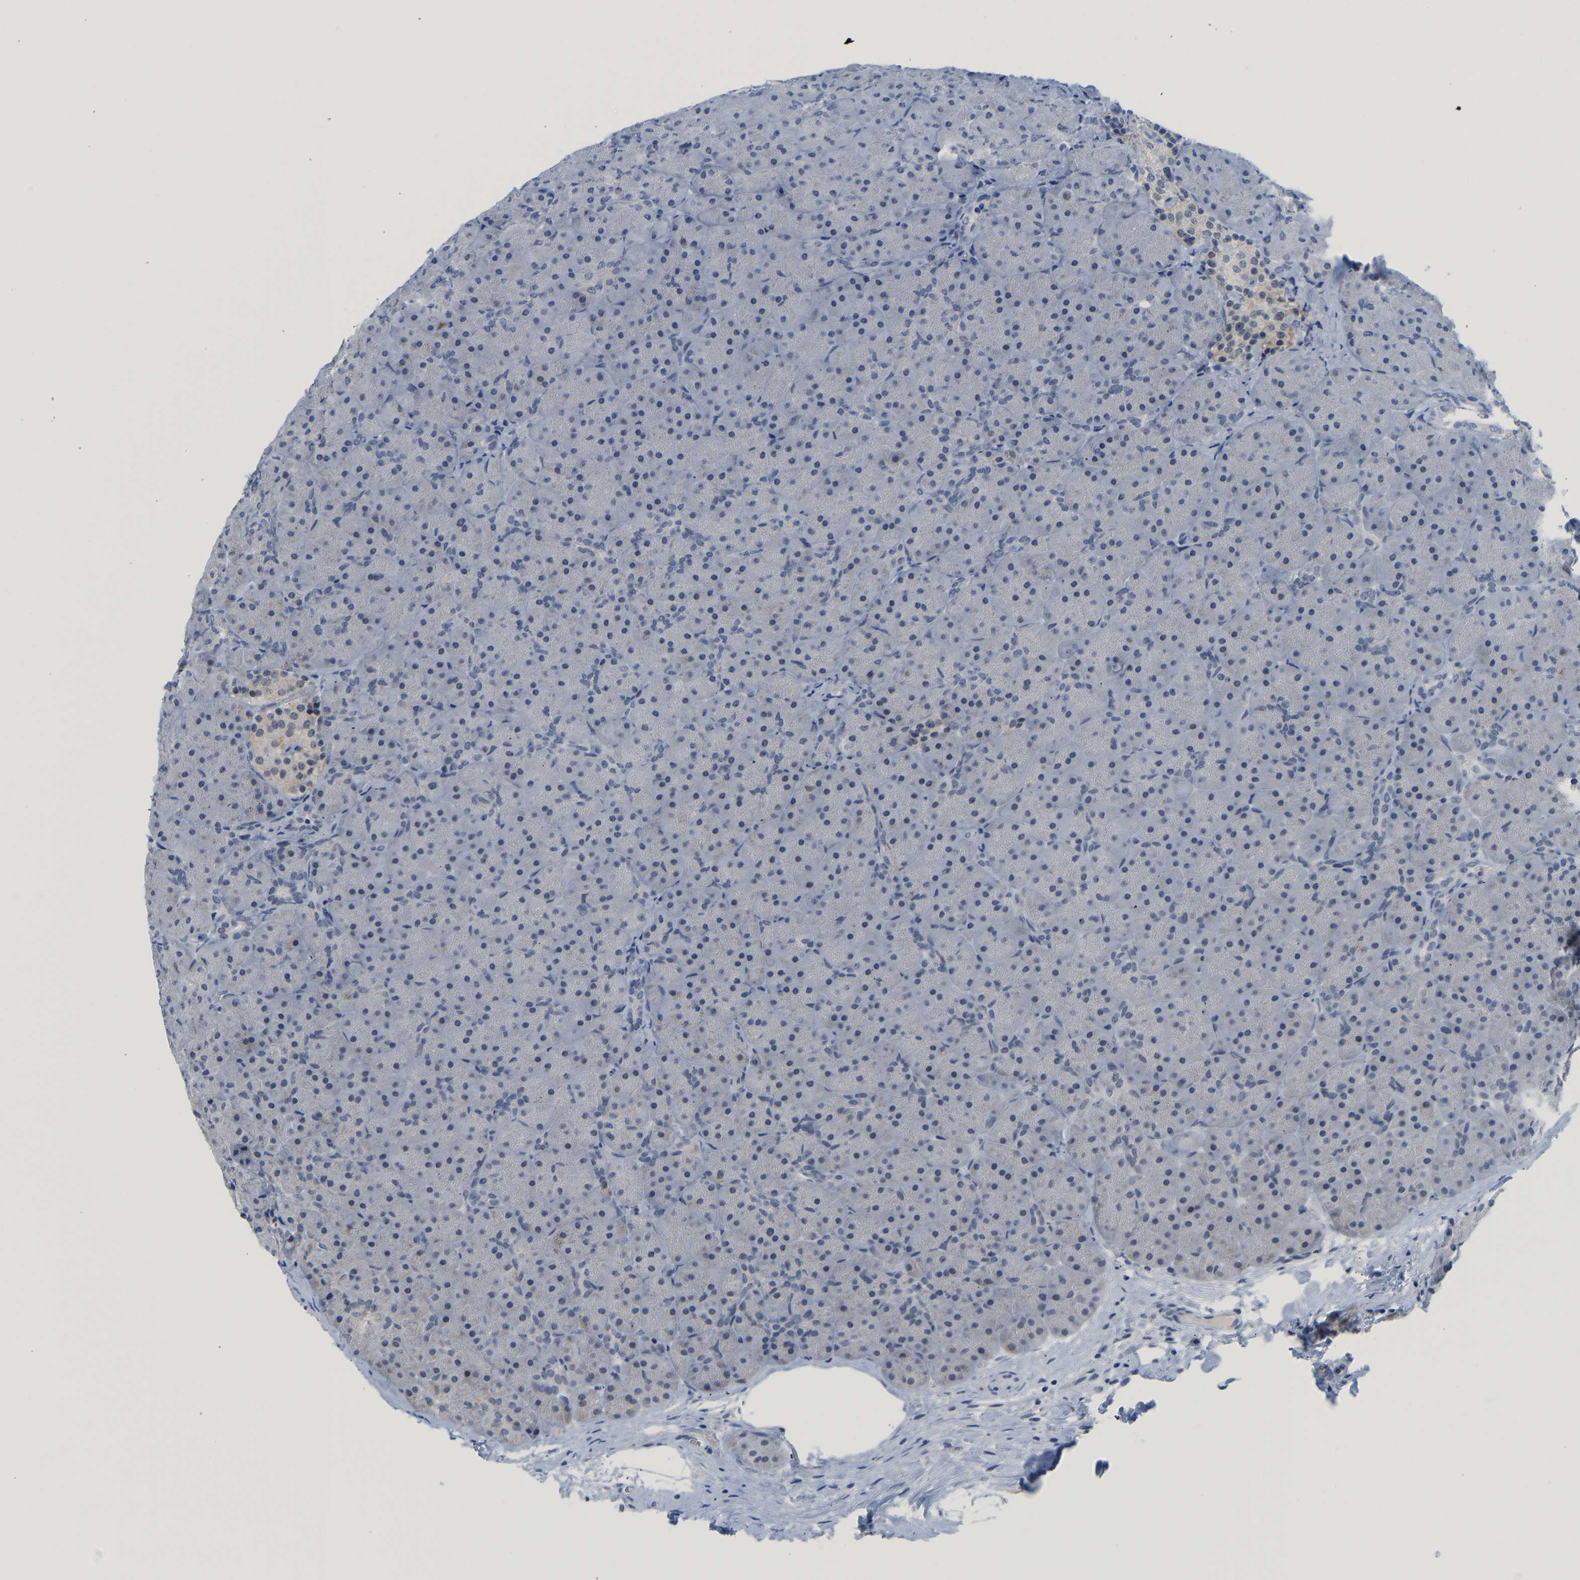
{"staining": {"intensity": "negative", "quantity": "none", "location": "none"}, "tissue": "pancreas", "cell_type": "Exocrine glandular cells", "image_type": "normal", "snomed": [{"axis": "morphology", "description": "Normal tissue, NOS"}, {"axis": "topography", "description": "Pancreas"}], "caption": "Human pancreas stained for a protein using IHC demonstrates no positivity in exocrine glandular cells.", "gene": "TXNDC2", "patient": {"sex": "male", "age": 66}}